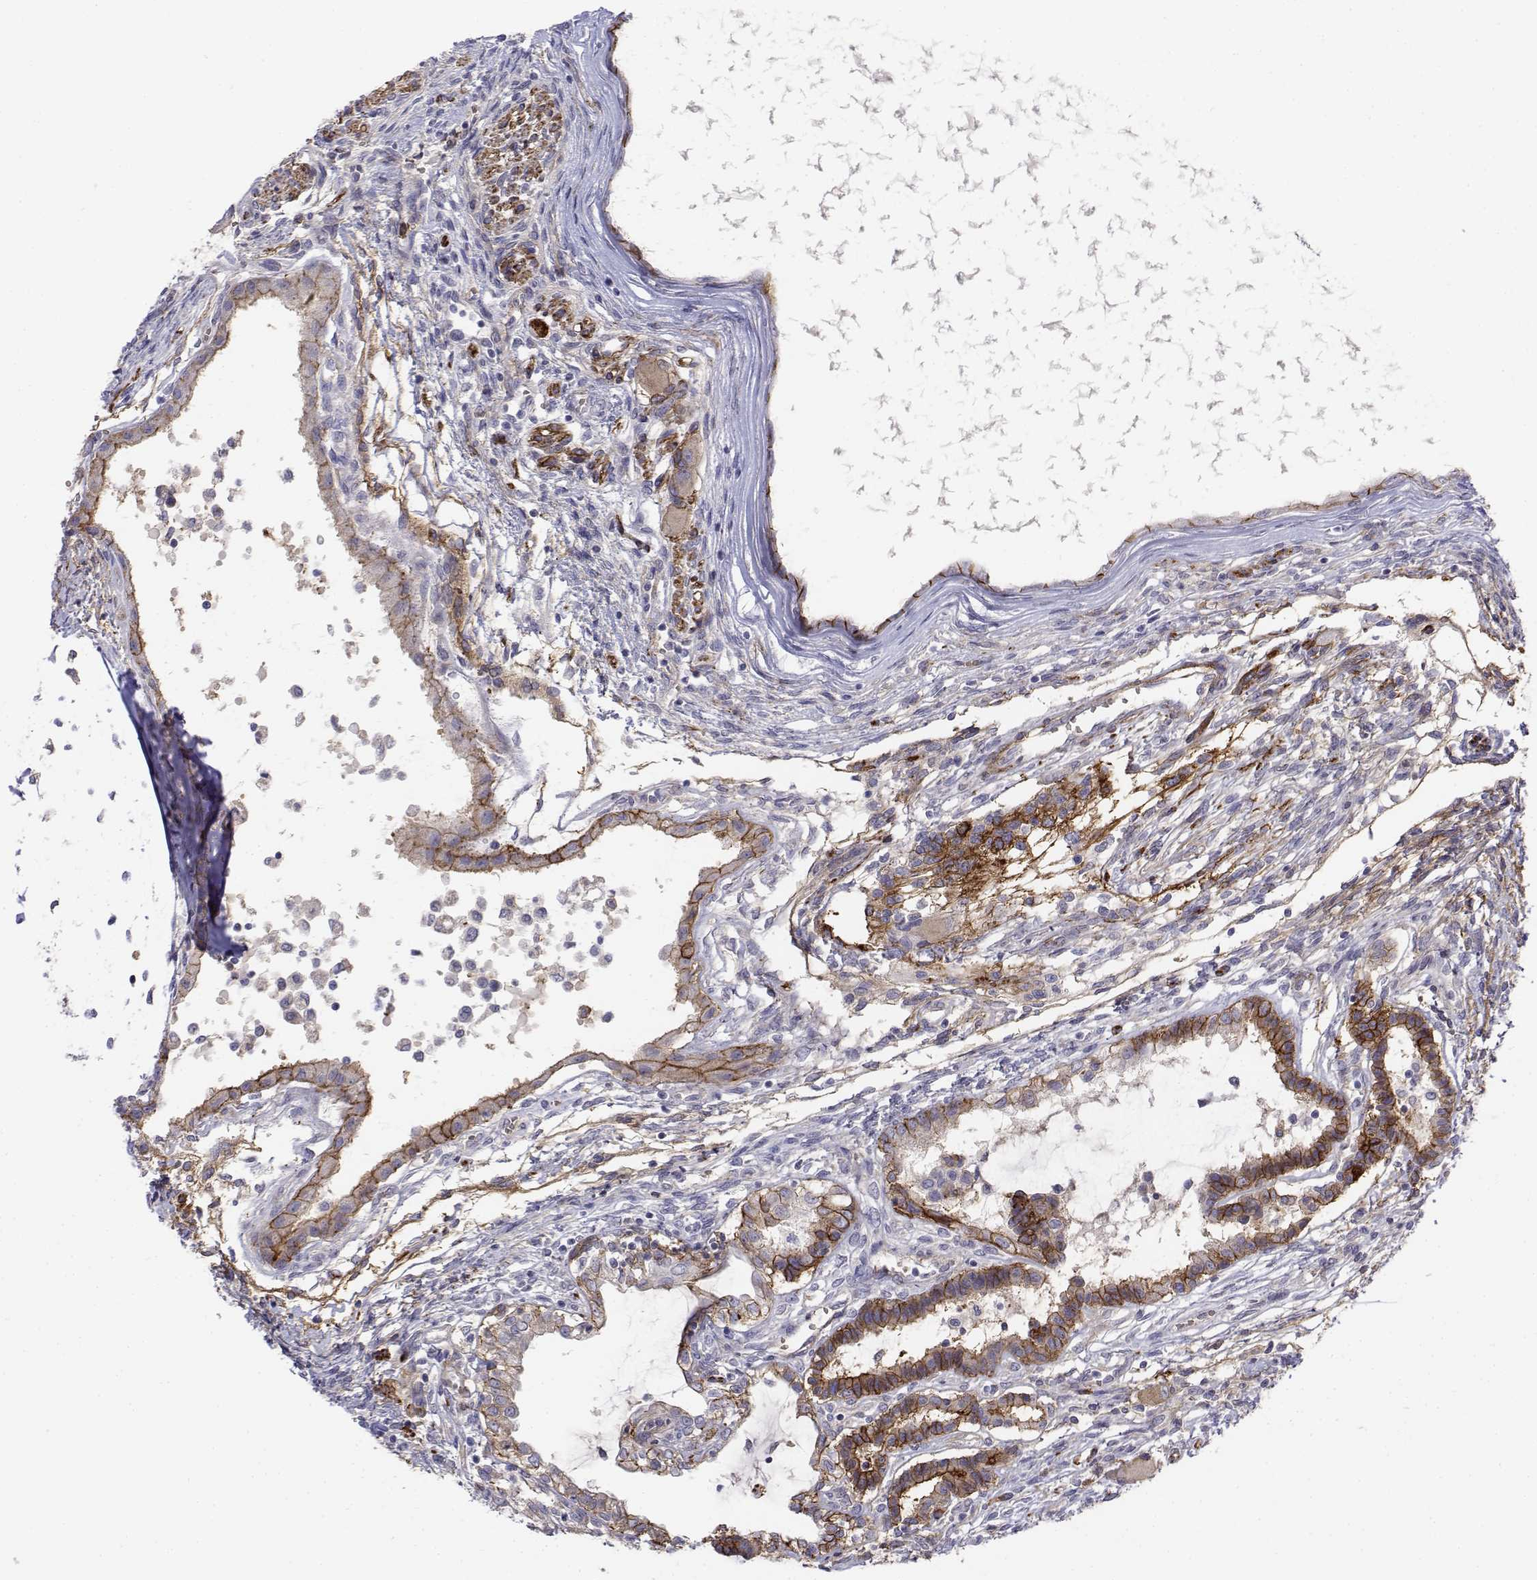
{"staining": {"intensity": "moderate", "quantity": ">75%", "location": "cytoplasmic/membranous"}, "tissue": "testis cancer", "cell_type": "Tumor cells", "image_type": "cancer", "snomed": [{"axis": "morphology", "description": "Carcinoma, Embryonal, NOS"}, {"axis": "topography", "description": "Testis"}], "caption": "The micrograph shows a brown stain indicating the presence of a protein in the cytoplasmic/membranous of tumor cells in embryonal carcinoma (testis). (IHC, brightfield microscopy, high magnification).", "gene": "CADM1", "patient": {"sex": "male", "age": 37}}